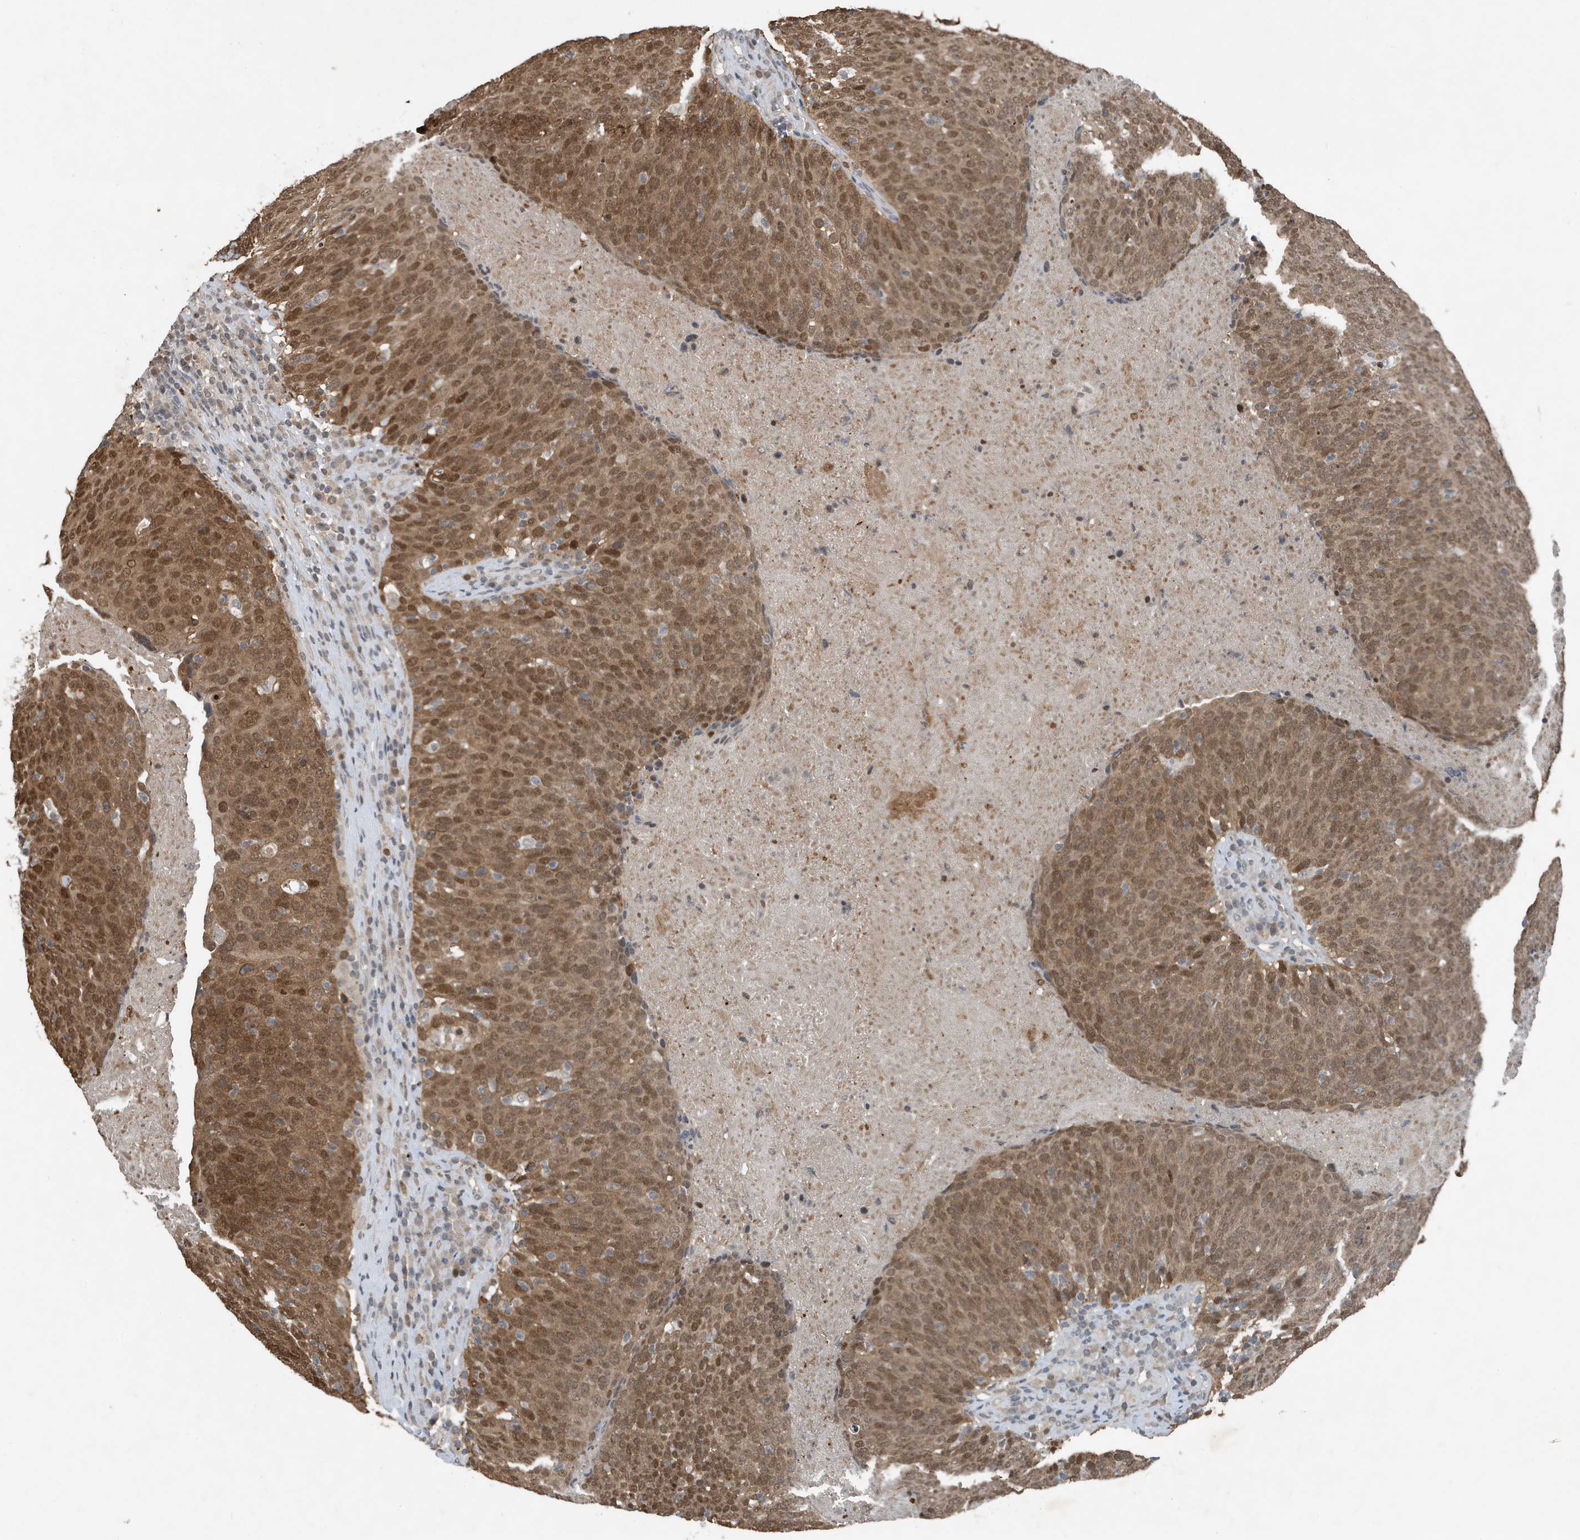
{"staining": {"intensity": "moderate", "quantity": ">75%", "location": "cytoplasmic/membranous,nuclear"}, "tissue": "head and neck cancer", "cell_type": "Tumor cells", "image_type": "cancer", "snomed": [{"axis": "morphology", "description": "Squamous cell carcinoma, NOS"}, {"axis": "morphology", "description": "Squamous cell carcinoma, metastatic, NOS"}, {"axis": "topography", "description": "Lymph node"}, {"axis": "topography", "description": "Head-Neck"}], "caption": "This image reveals immunohistochemistry staining of human head and neck metastatic squamous cell carcinoma, with medium moderate cytoplasmic/membranous and nuclear staining in approximately >75% of tumor cells.", "gene": "HSPA1A", "patient": {"sex": "male", "age": 62}}